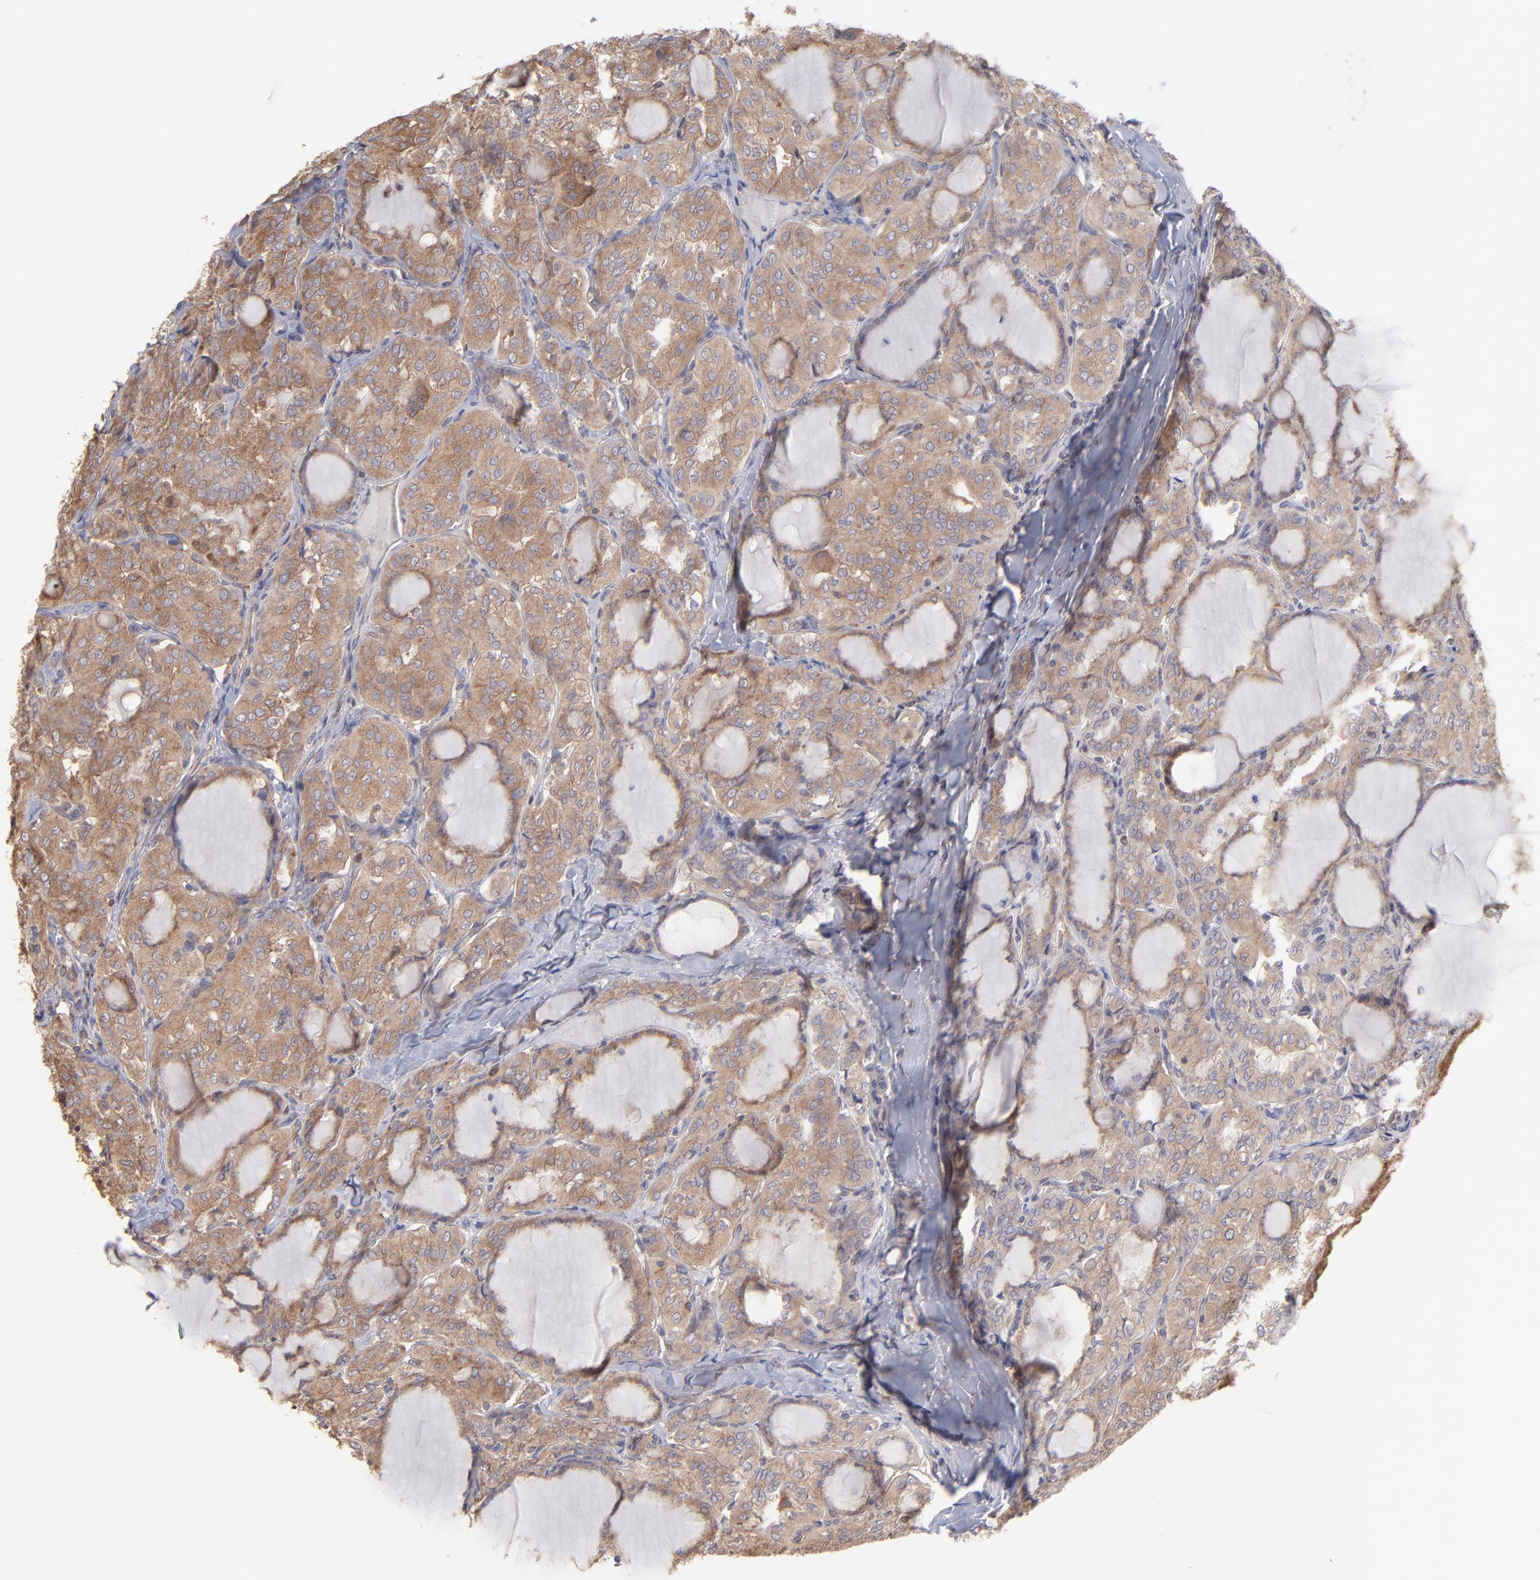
{"staining": {"intensity": "weak", "quantity": ">75%", "location": "cytoplasmic/membranous"}, "tissue": "thyroid cancer", "cell_type": "Tumor cells", "image_type": "cancer", "snomed": [{"axis": "morphology", "description": "Papillary adenocarcinoma, NOS"}, {"axis": "topography", "description": "Thyroid gland"}], "caption": "High-magnification brightfield microscopy of thyroid cancer (papillary adenocarcinoma) stained with DAB (3,3'-diaminobenzidine) (brown) and counterstained with hematoxylin (blue). tumor cells exhibit weak cytoplasmic/membranous expression is present in approximately>75% of cells.", "gene": "MAPRE1", "patient": {"sex": "male", "age": 20}}